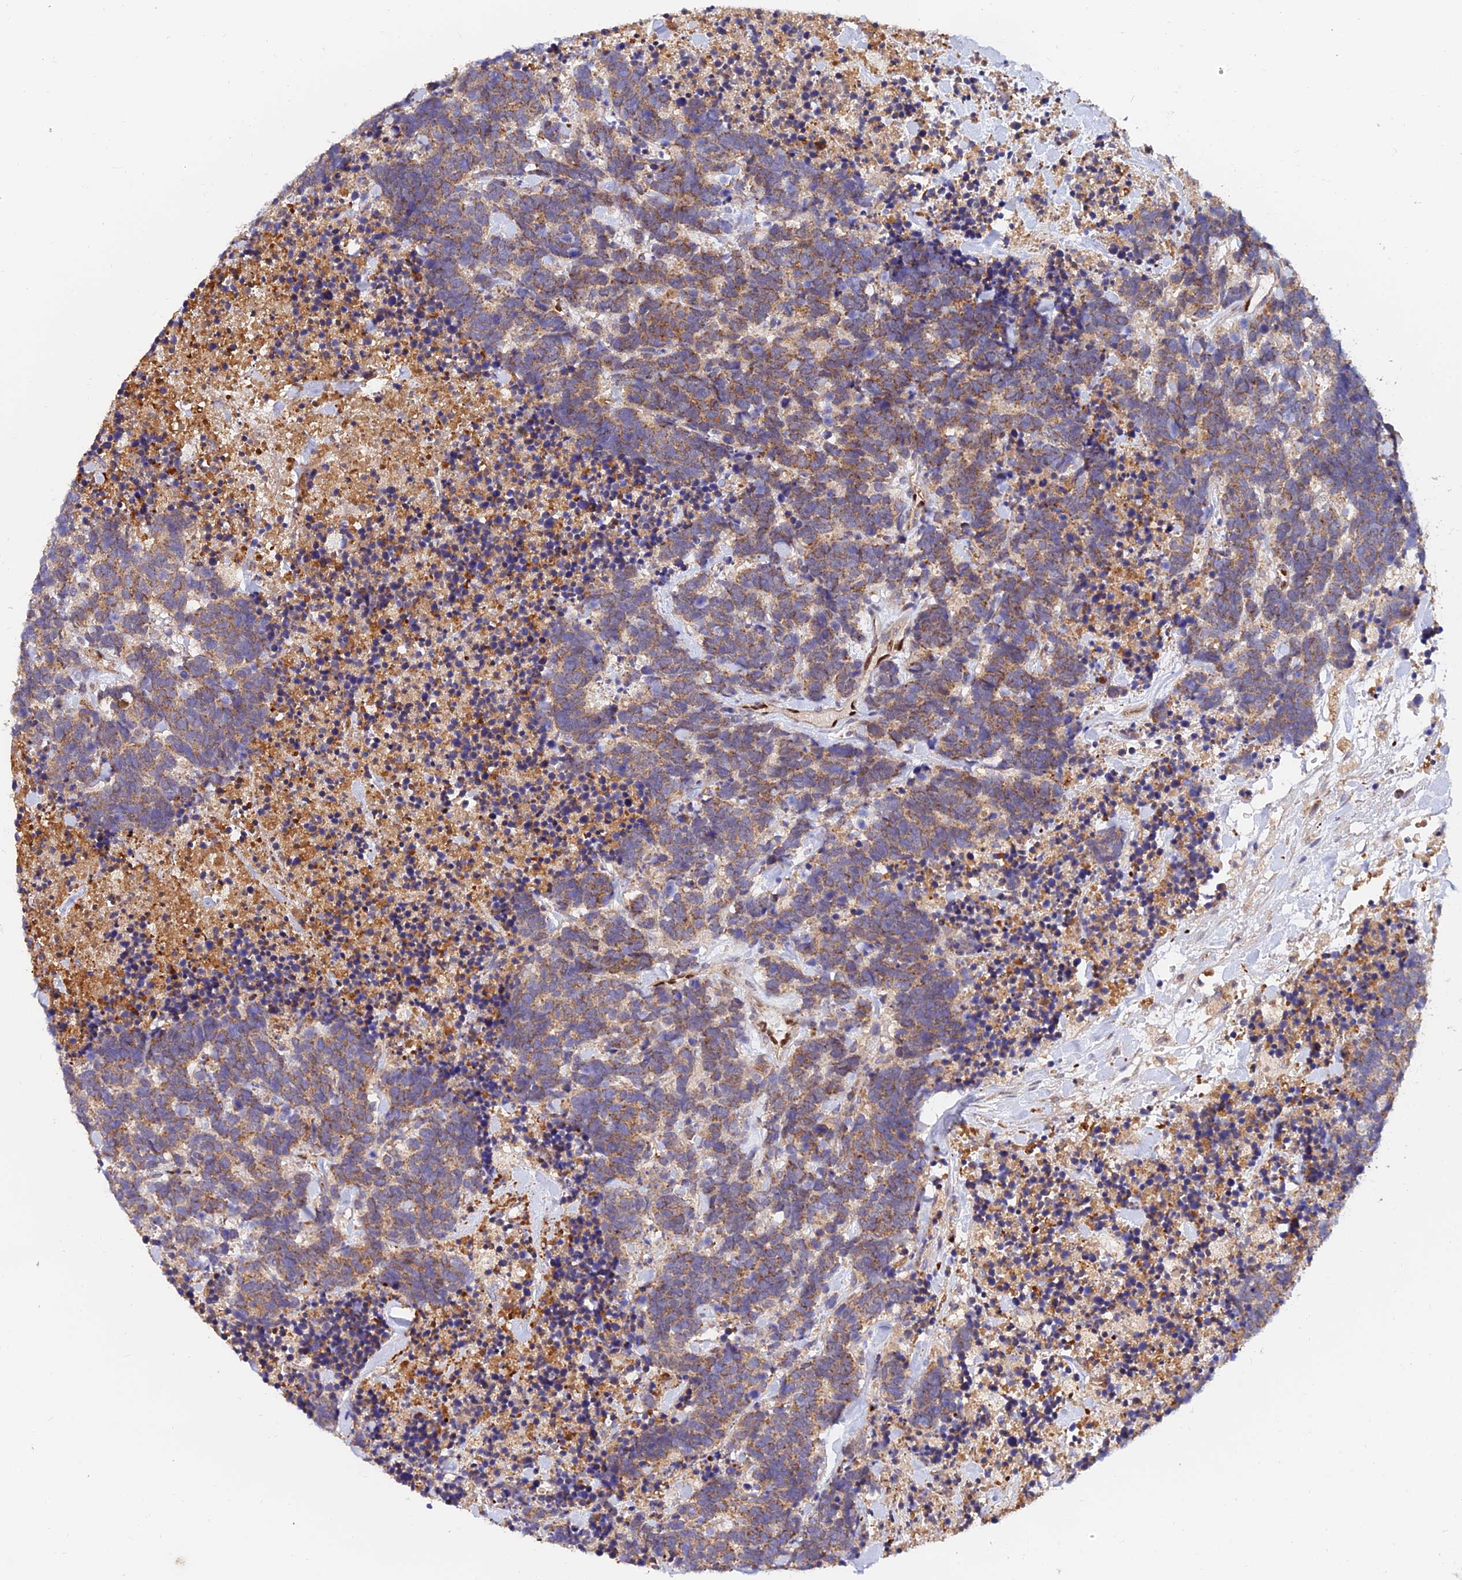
{"staining": {"intensity": "moderate", "quantity": ">75%", "location": "cytoplasmic/membranous"}, "tissue": "carcinoid", "cell_type": "Tumor cells", "image_type": "cancer", "snomed": [{"axis": "morphology", "description": "Carcinoma, NOS"}, {"axis": "morphology", "description": "Carcinoid, malignant, NOS"}, {"axis": "topography", "description": "Prostate"}], "caption": "Carcinoid (malignant) tissue shows moderate cytoplasmic/membranous positivity in about >75% of tumor cells, visualized by immunohistochemistry.", "gene": "PODNL1", "patient": {"sex": "male", "age": 57}}